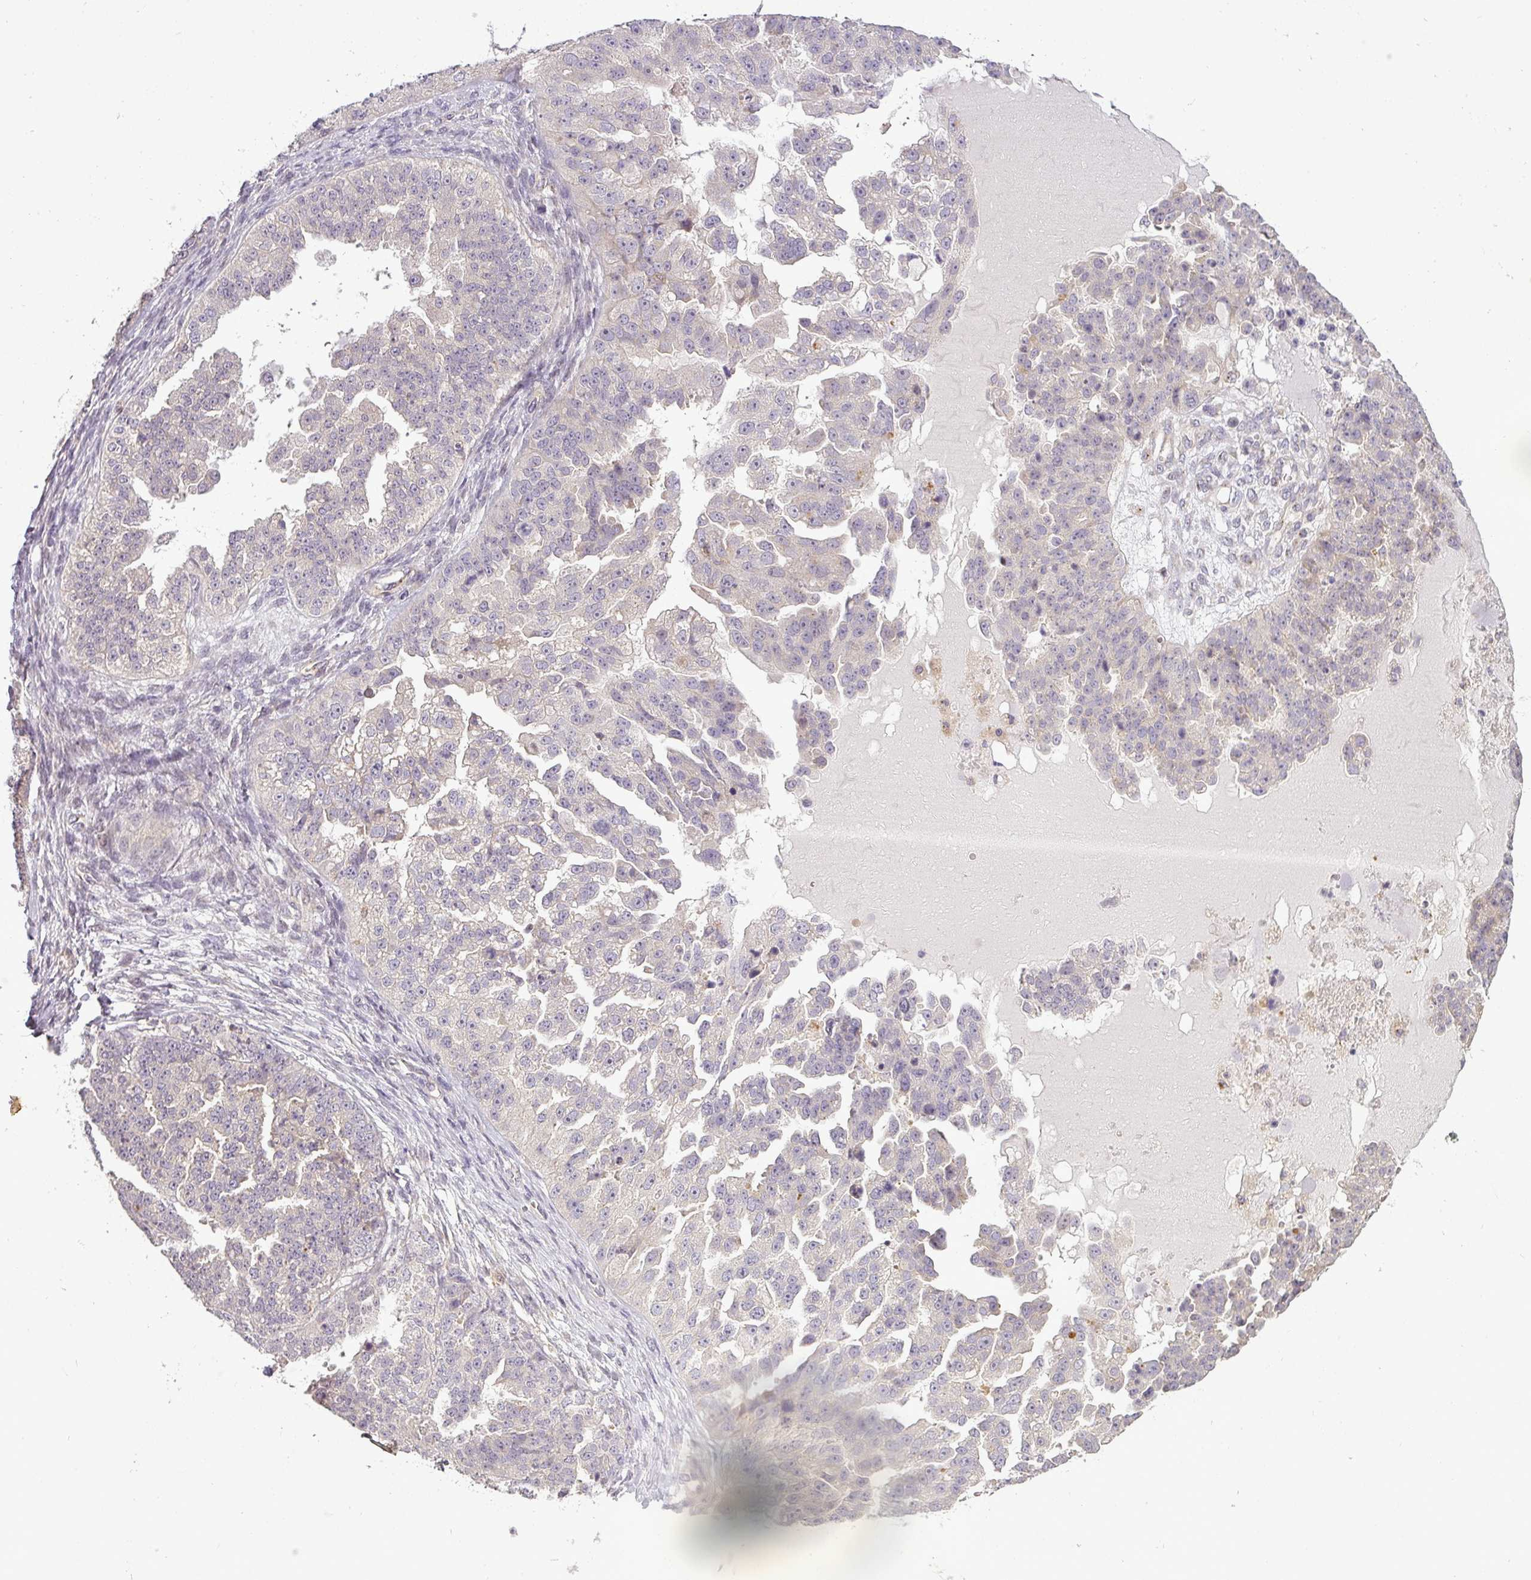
{"staining": {"intensity": "negative", "quantity": "none", "location": "none"}, "tissue": "ovarian cancer", "cell_type": "Tumor cells", "image_type": "cancer", "snomed": [{"axis": "morphology", "description": "Cystadenocarcinoma, serous, NOS"}, {"axis": "topography", "description": "Ovary"}], "caption": "Ovarian serous cystadenocarcinoma stained for a protein using IHC shows no expression tumor cells.", "gene": "NIN", "patient": {"sex": "female", "age": 58}}